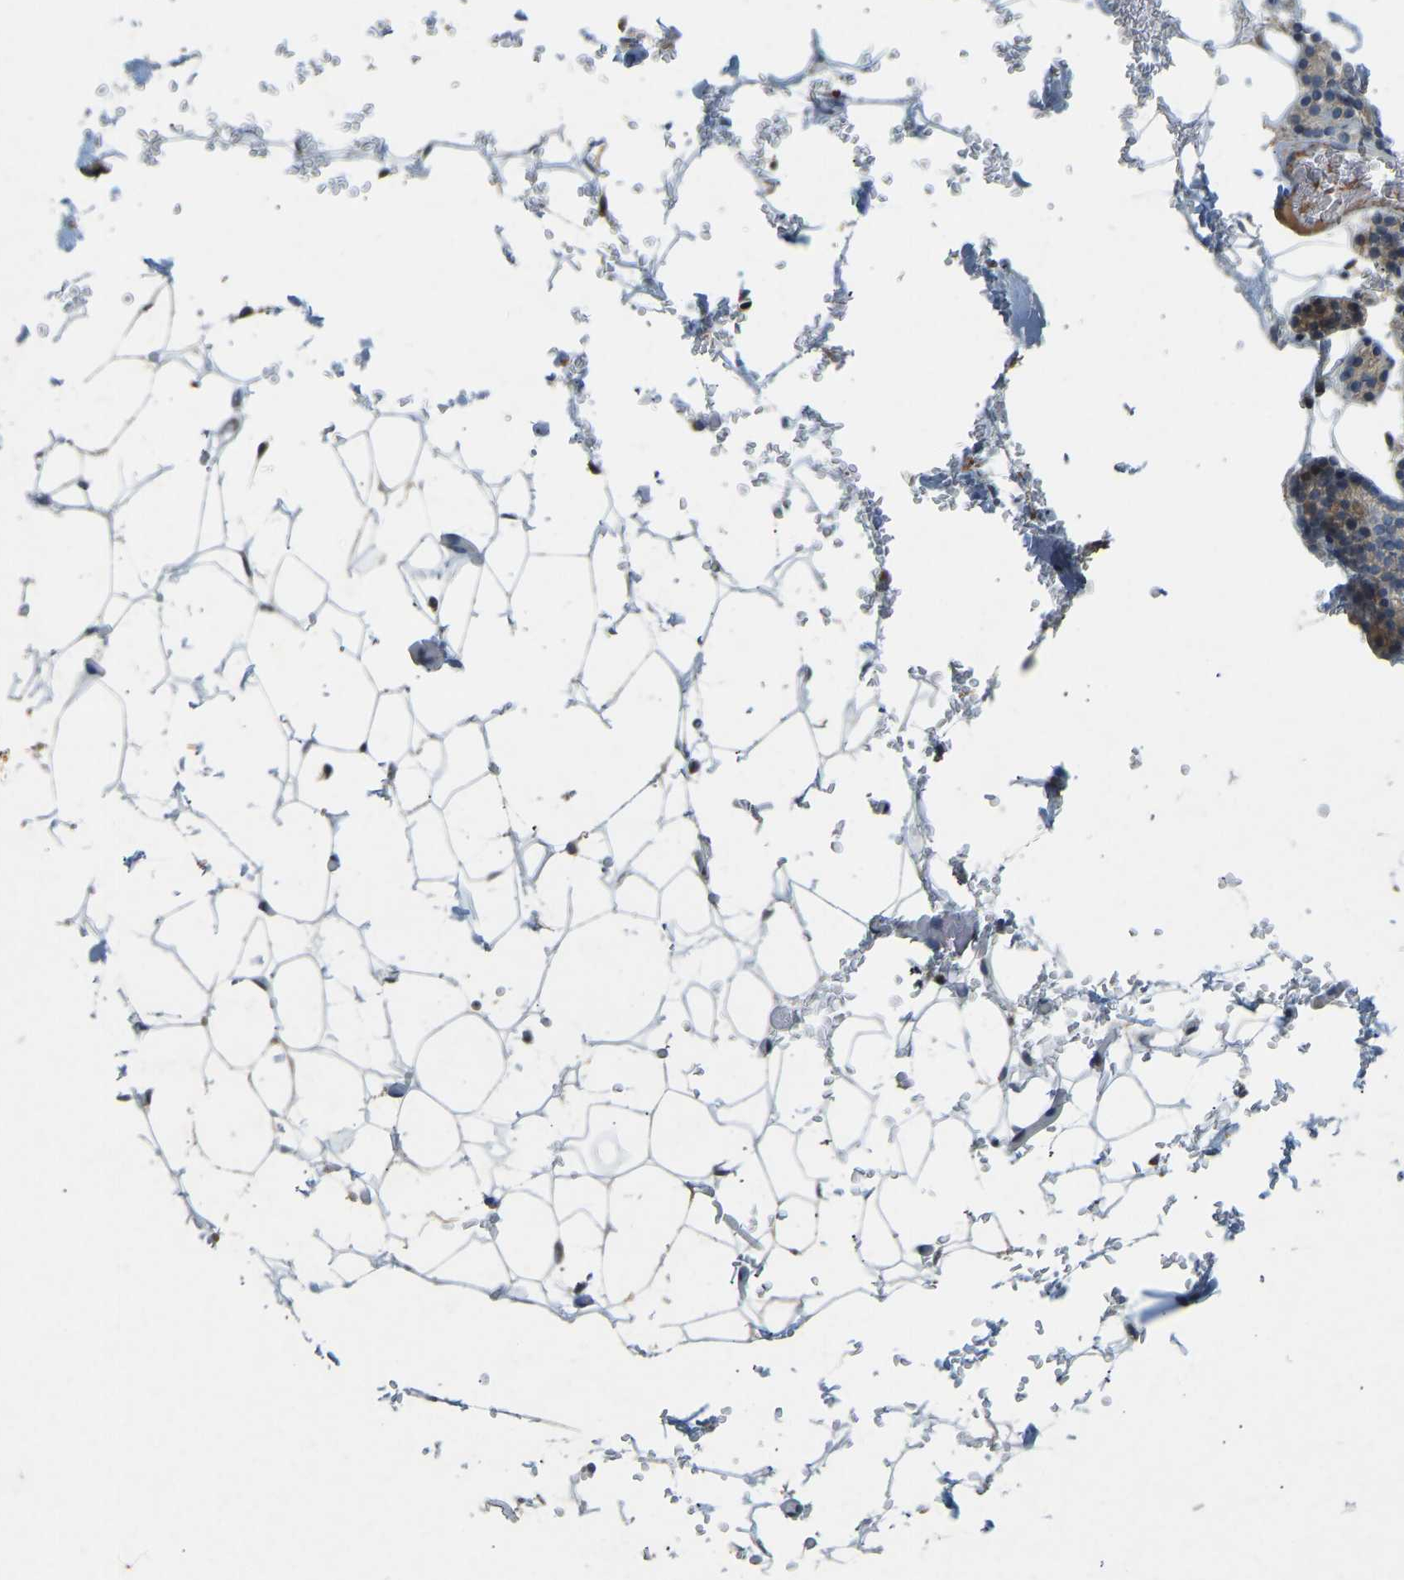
{"staining": {"intensity": "weak", "quantity": ">75%", "location": "cytoplasmic/membranous"}, "tissue": "parathyroid gland", "cell_type": "Glandular cells", "image_type": "normal", "snomed": [{"axis": "morphology", "description": "Normal tissue, NOS"}, {"axis": "morphology", "description": "Inflammation chronic"}, {"axis": "morphology", "description": "Goiter, colloid"}, {"axis": "topography", "description": "Thyroid gland"}, {"axis": "topography", "description": "Parathyroid gland"}], "caption": "Immunohistochemistry (IHC) (DAB) staining of normal human parathyroid gland exhibits weak cytoplasmic/membranous protein expression in about >75% of glandular cells. Using DAB (brown) and hematoxylin (blue) stains, captured at high magnification using brightfield microscopy.", "gene": "FBLN2", "patient": {"sex": "male", "age": 65}}